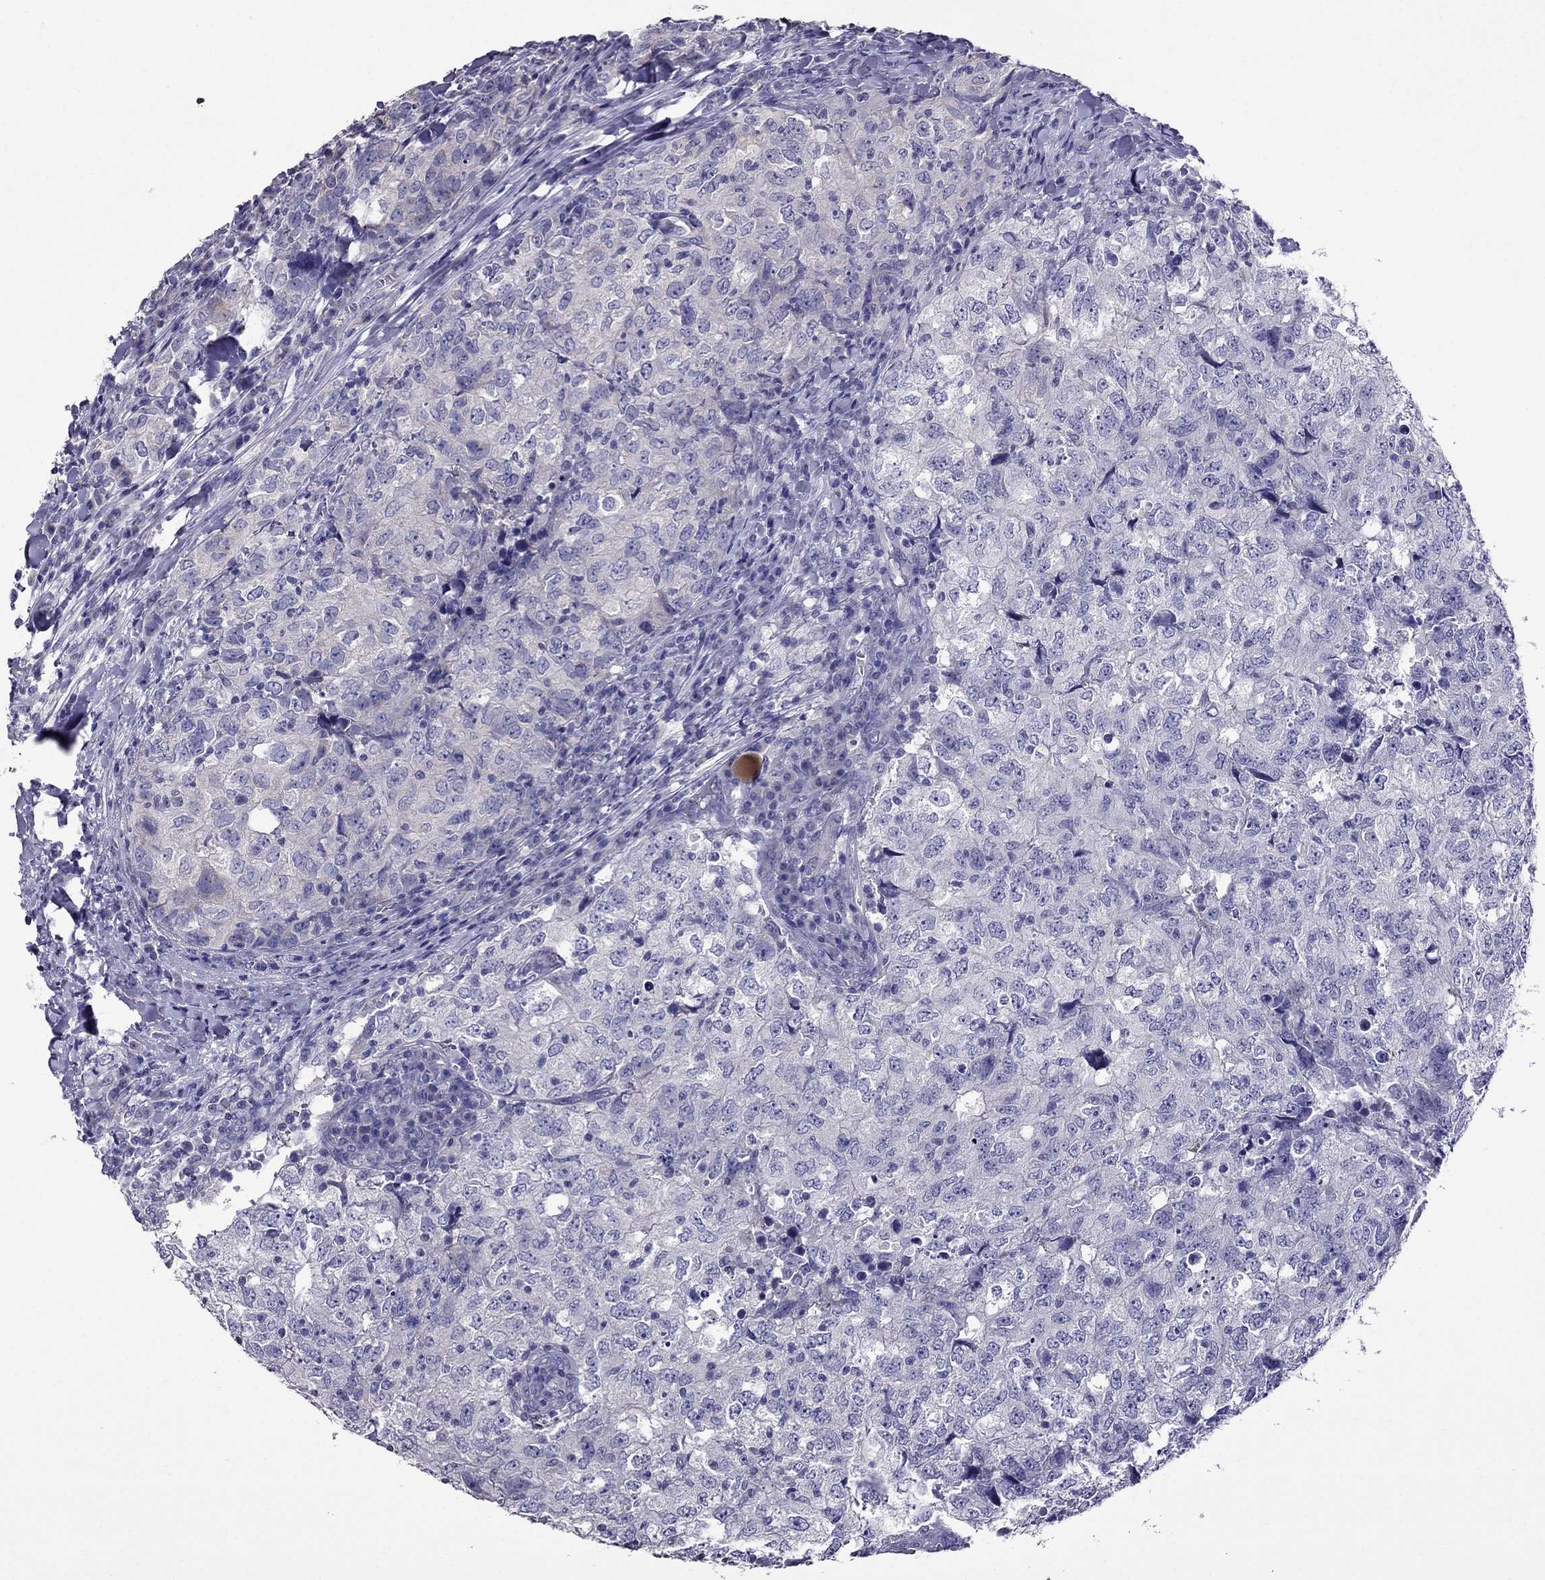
{"staining": {"intensity": "negative", "quantity": "none", "location": "none"}, "tissue": "breast cancer", "cell_type": "Tumor cells", "image_type": "cancer", "snomed": [{"axis": "morphology", "description": "Duct carcinoma"}, {"axis": "topography", "description": "Breast"}], "caption": "Tumor cells show no significant staining in infiltrating ductal carcinoma (breast).", "gene": "OXCT2", "patient": {"sex": "female", "age": 30}}